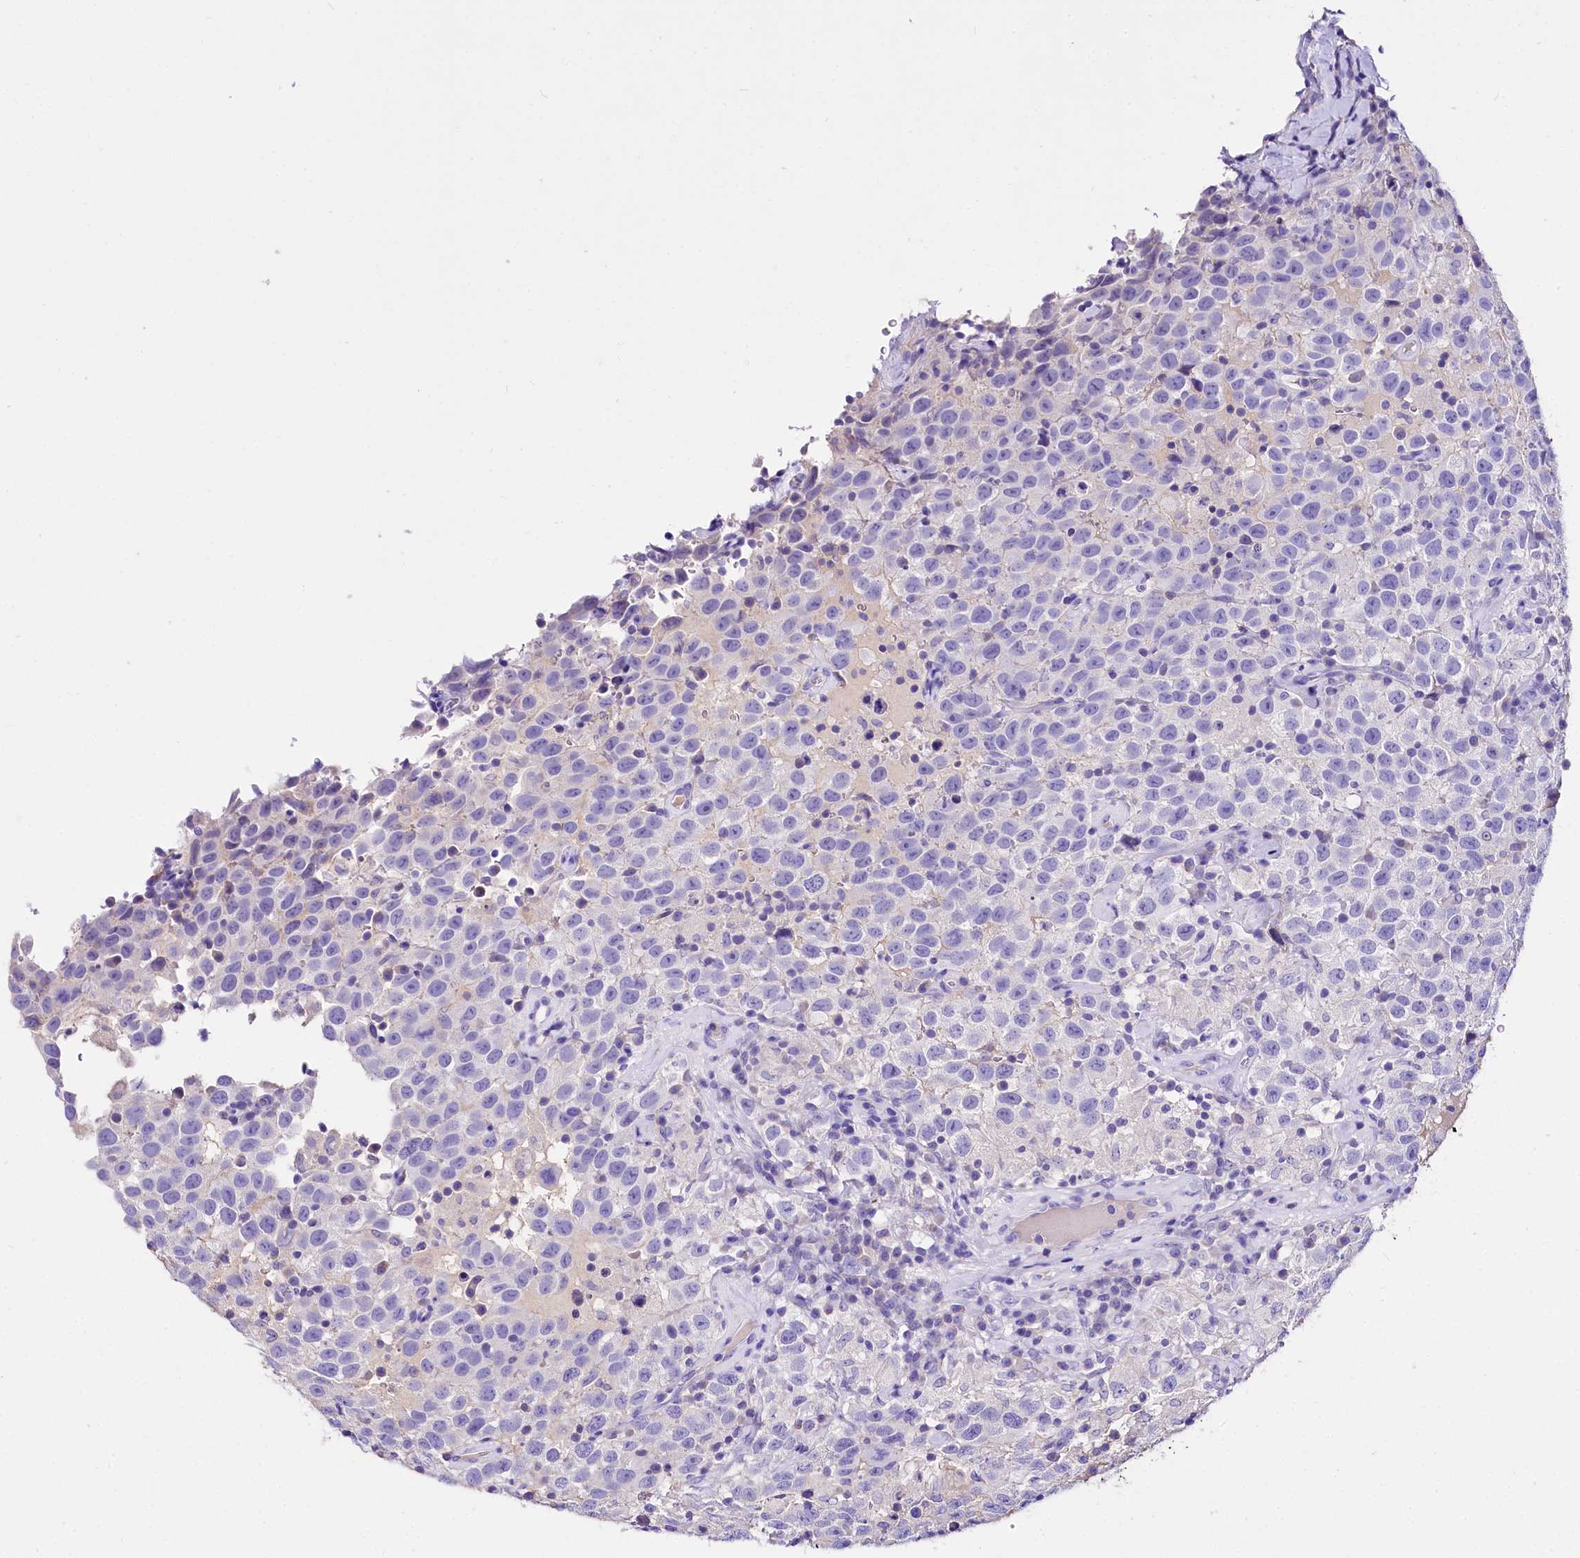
{"staining": {"intensity": "negative", "quantity": "none", "location": "none"}, "tissue": "testis cancer", "cell_type": "Tumor cells", "image_type": "cancer", "snomed": [{"axis": "morphology", "description": "Seminoma, NOS"}, {"axis": "topography", "description": "Testis"}], "caption": "Testis cancer stained for a protein using IHC displays no staining tumor cells.", "gene": "A2ML1", "patient": {"sex": "male", "age": 41}}